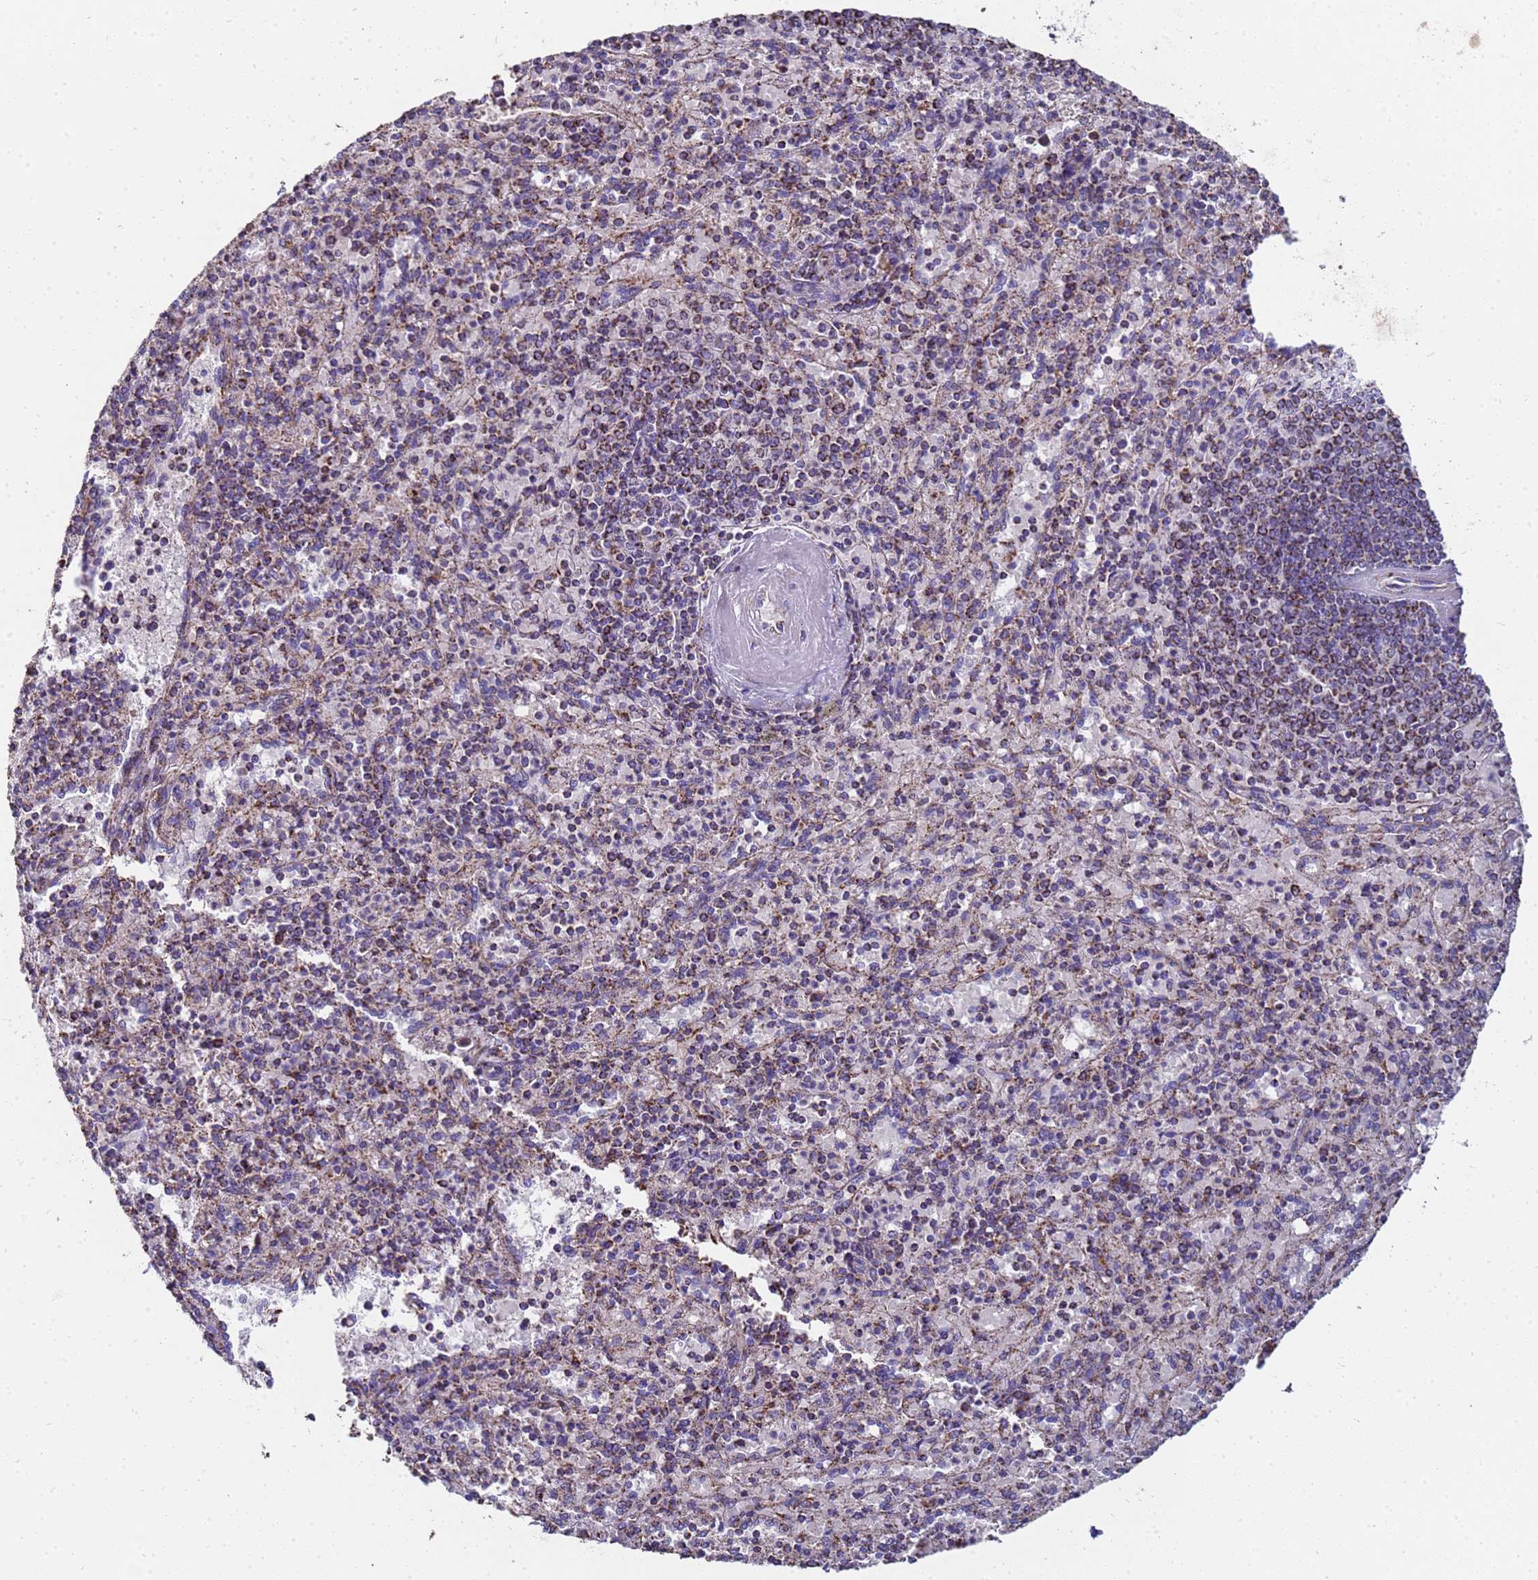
{"staining": {"intensity": "moderate", "quantity": "25%-75%", "location": "cytoplasmic/membranous"}, "tissue": "spleen", "cell_type": "Cells in red pulp", "image_type": "normal", "snomed": [{"axis": "morphology", "description": "Normal tissue, NOS"}, {"axis": "topography", "description": "Spleen"}], "caption": "Protein staining of normal spleen demonstrates moderate cytoplasmic/membranous expression in approximately 25%-75% of cells in red pulp.", "gene": "MRPS12", "patient": {"sex": "male", "age": 82}}